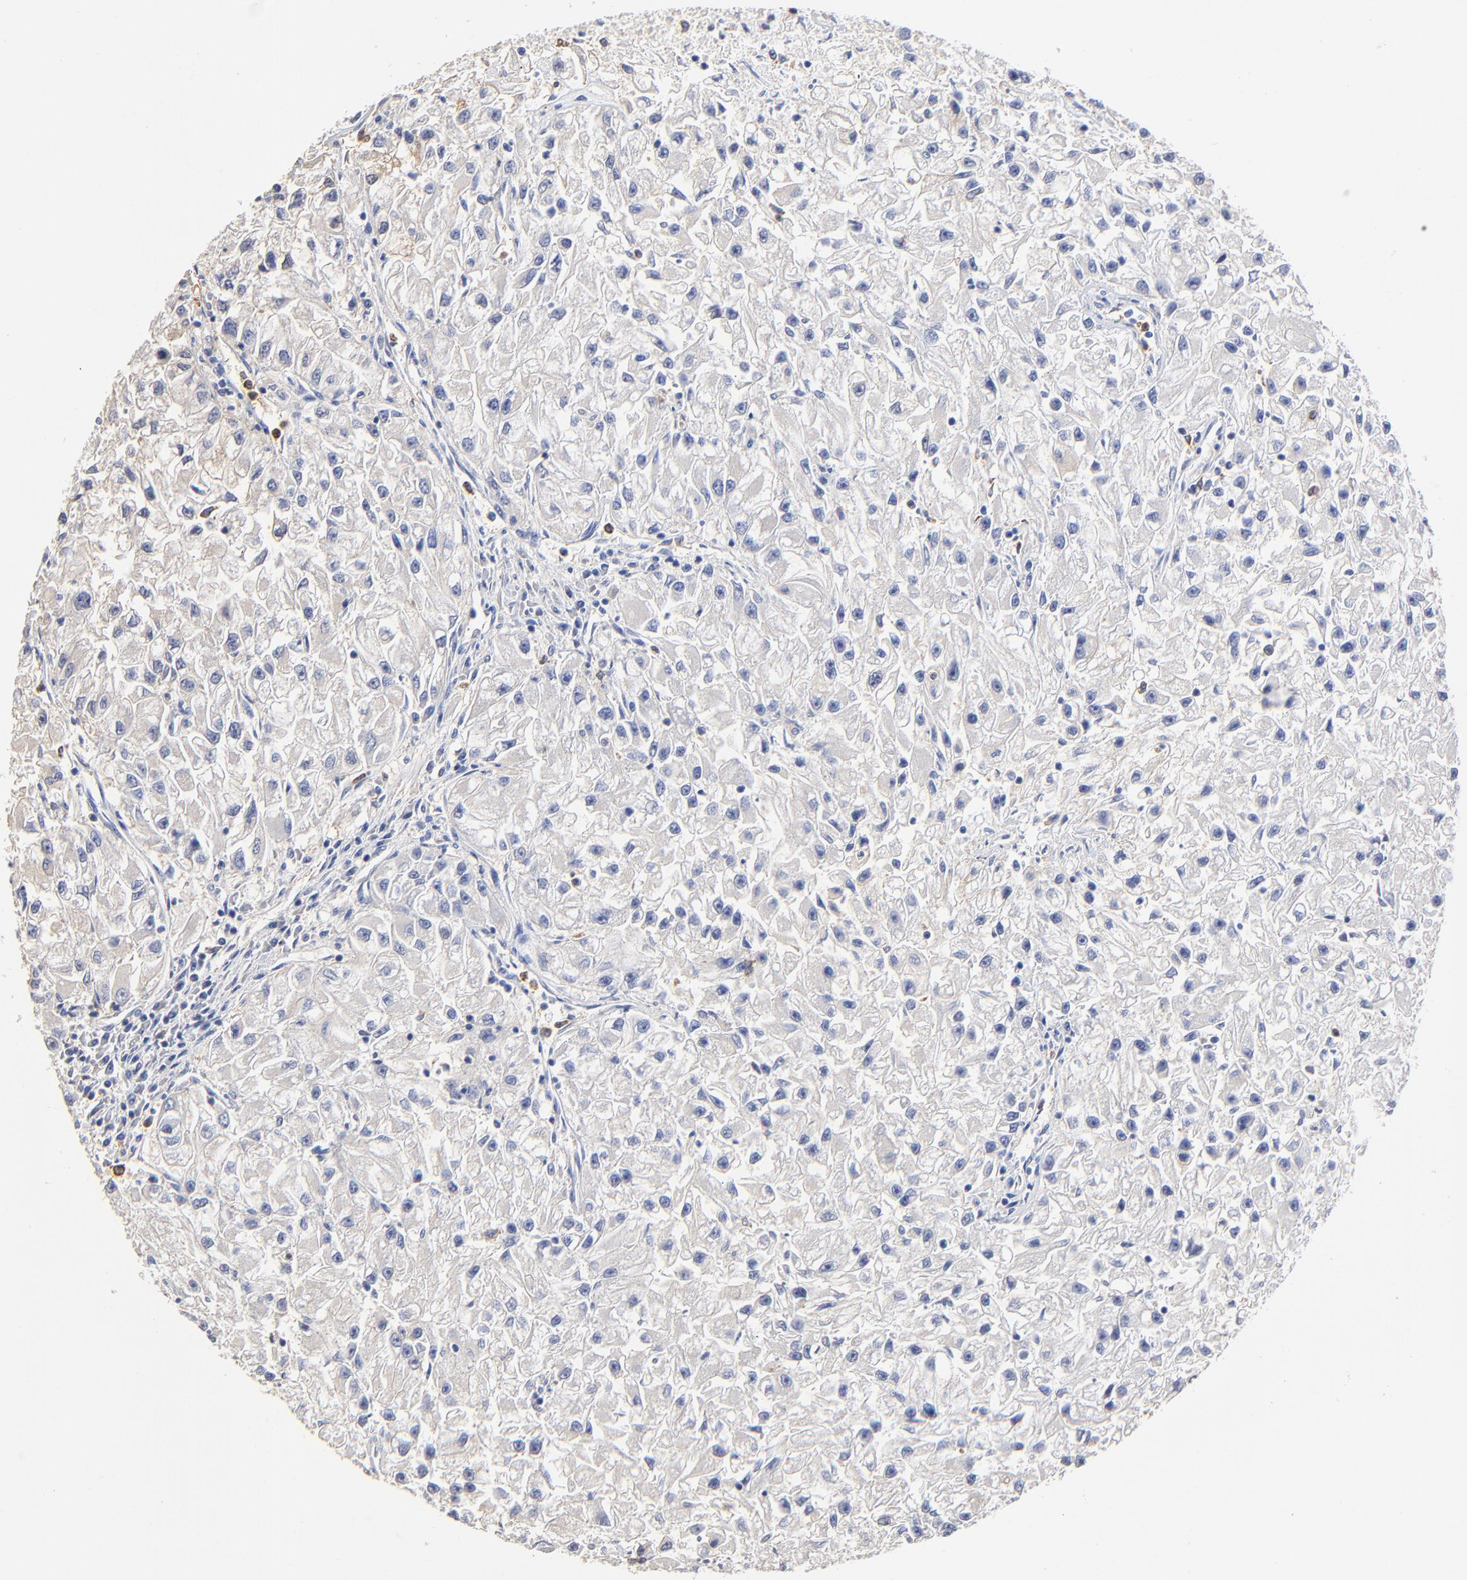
{"staining": {"intensity": "negative", "quantity": "none", "location": "none"}, "tissue": "renal cancer", "cell_type": "Tumor cells", "image_type": "cancer", "snomed": [{"axis": "morphology", "description": "Adenocarcinoma, NOS"}, {"axis": "topography", "description": "Kidney"}], "caption": "High magnification brightfield microscopy of renal cancer stained with DAB (3,3'-diaminobenzidine) (brown) and counterstained with hematoxylin (blue): tumor cells show no significant positivity. (DAB (3,3'-diaminobenzidine) immunohistochemistry visualized using brightfield microscopy, high magnification).", "gene": "TAGLN2", "patient": {"sex": "male", "age": 59}}